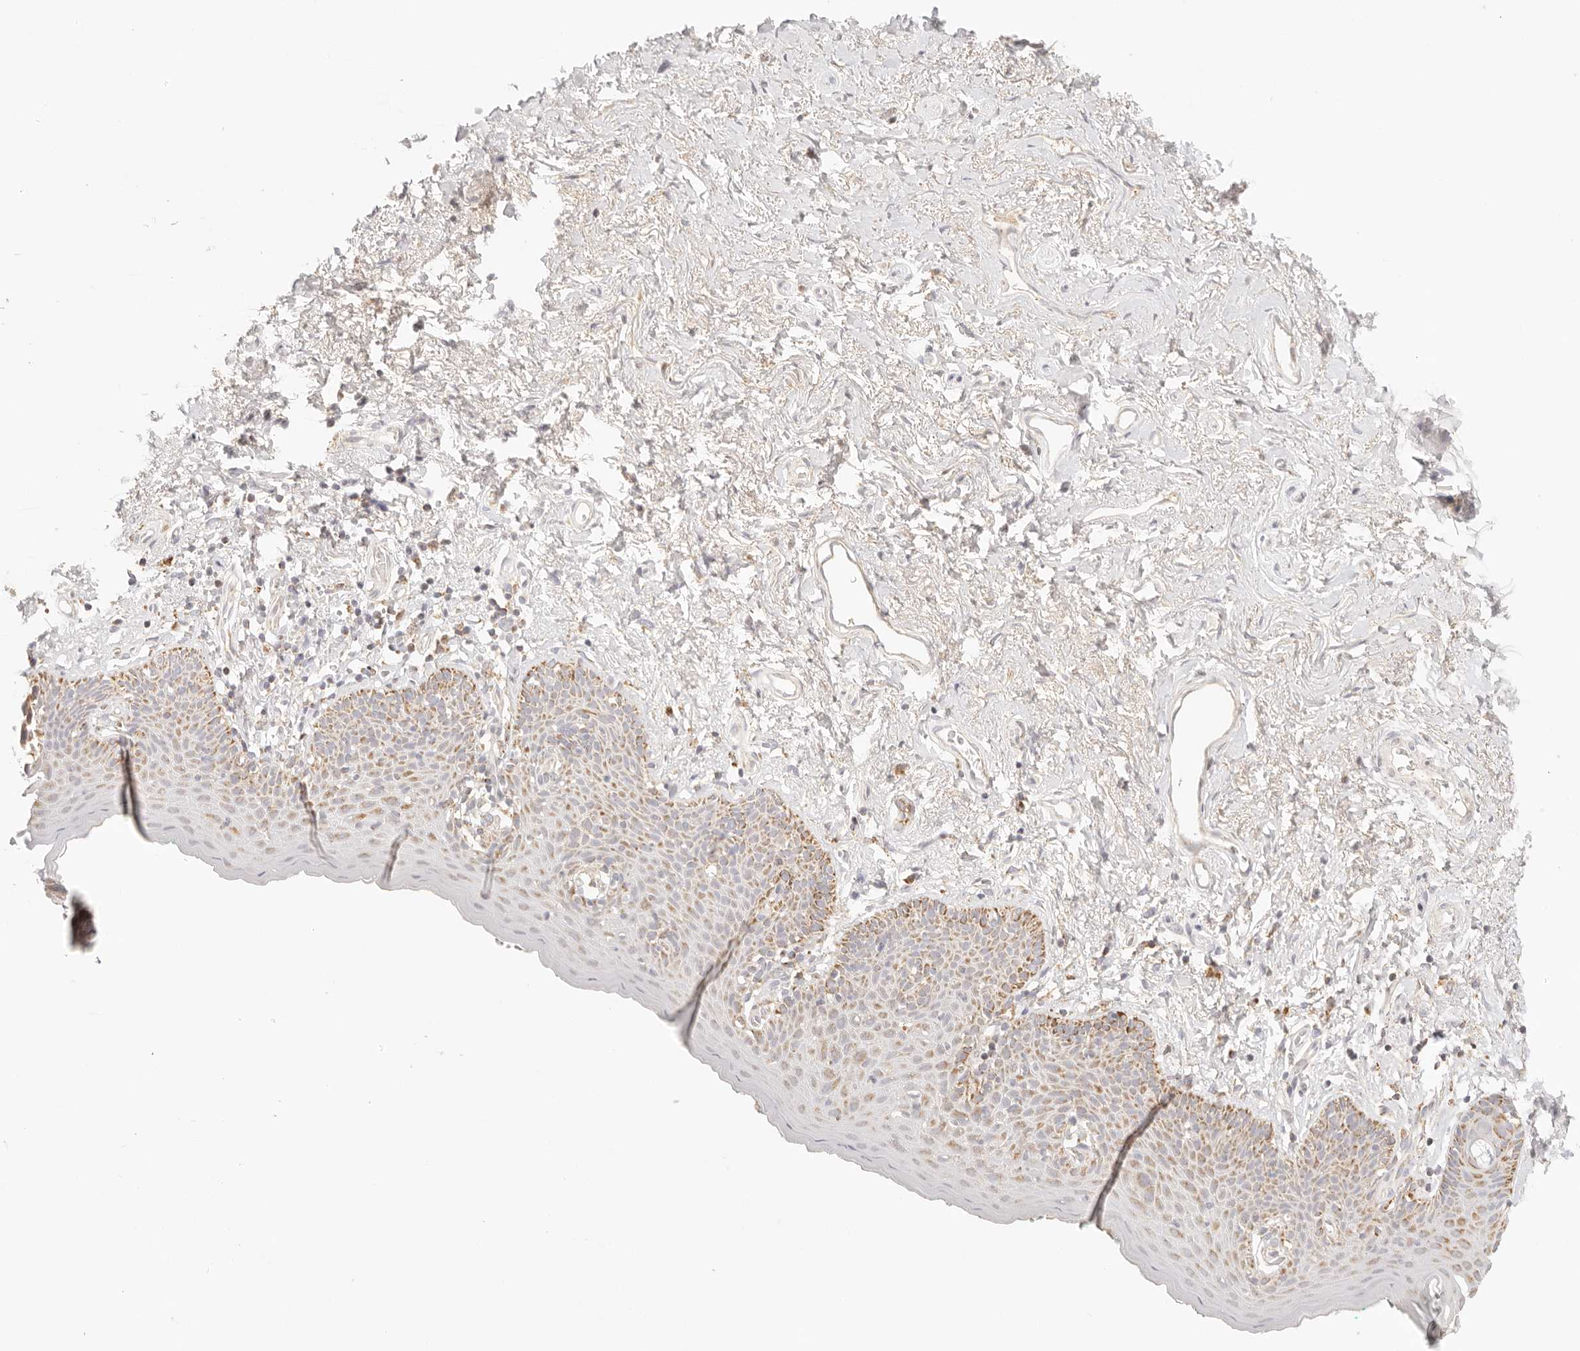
{"staining": {"intensity": "moderate", "quantity": "25%-75%", "location": "cytoplasmic/membranous"}, "tissue": "skin", "cell_type": "Epidermal cells", "image_type": "normal", "snomed": [{"axis": "morphology", "description": "Normal tissue, NOS"}, {"axis": "topography", "description": "Vulva"}], "caption": "Skin stained with a brown dye demonstrates moderate cytoplasmic/membranous positive positivity in approximately 25%-75% of epidermal cells.", "gene": "COA6", "patient": {"sex": "female", "age": 66}}